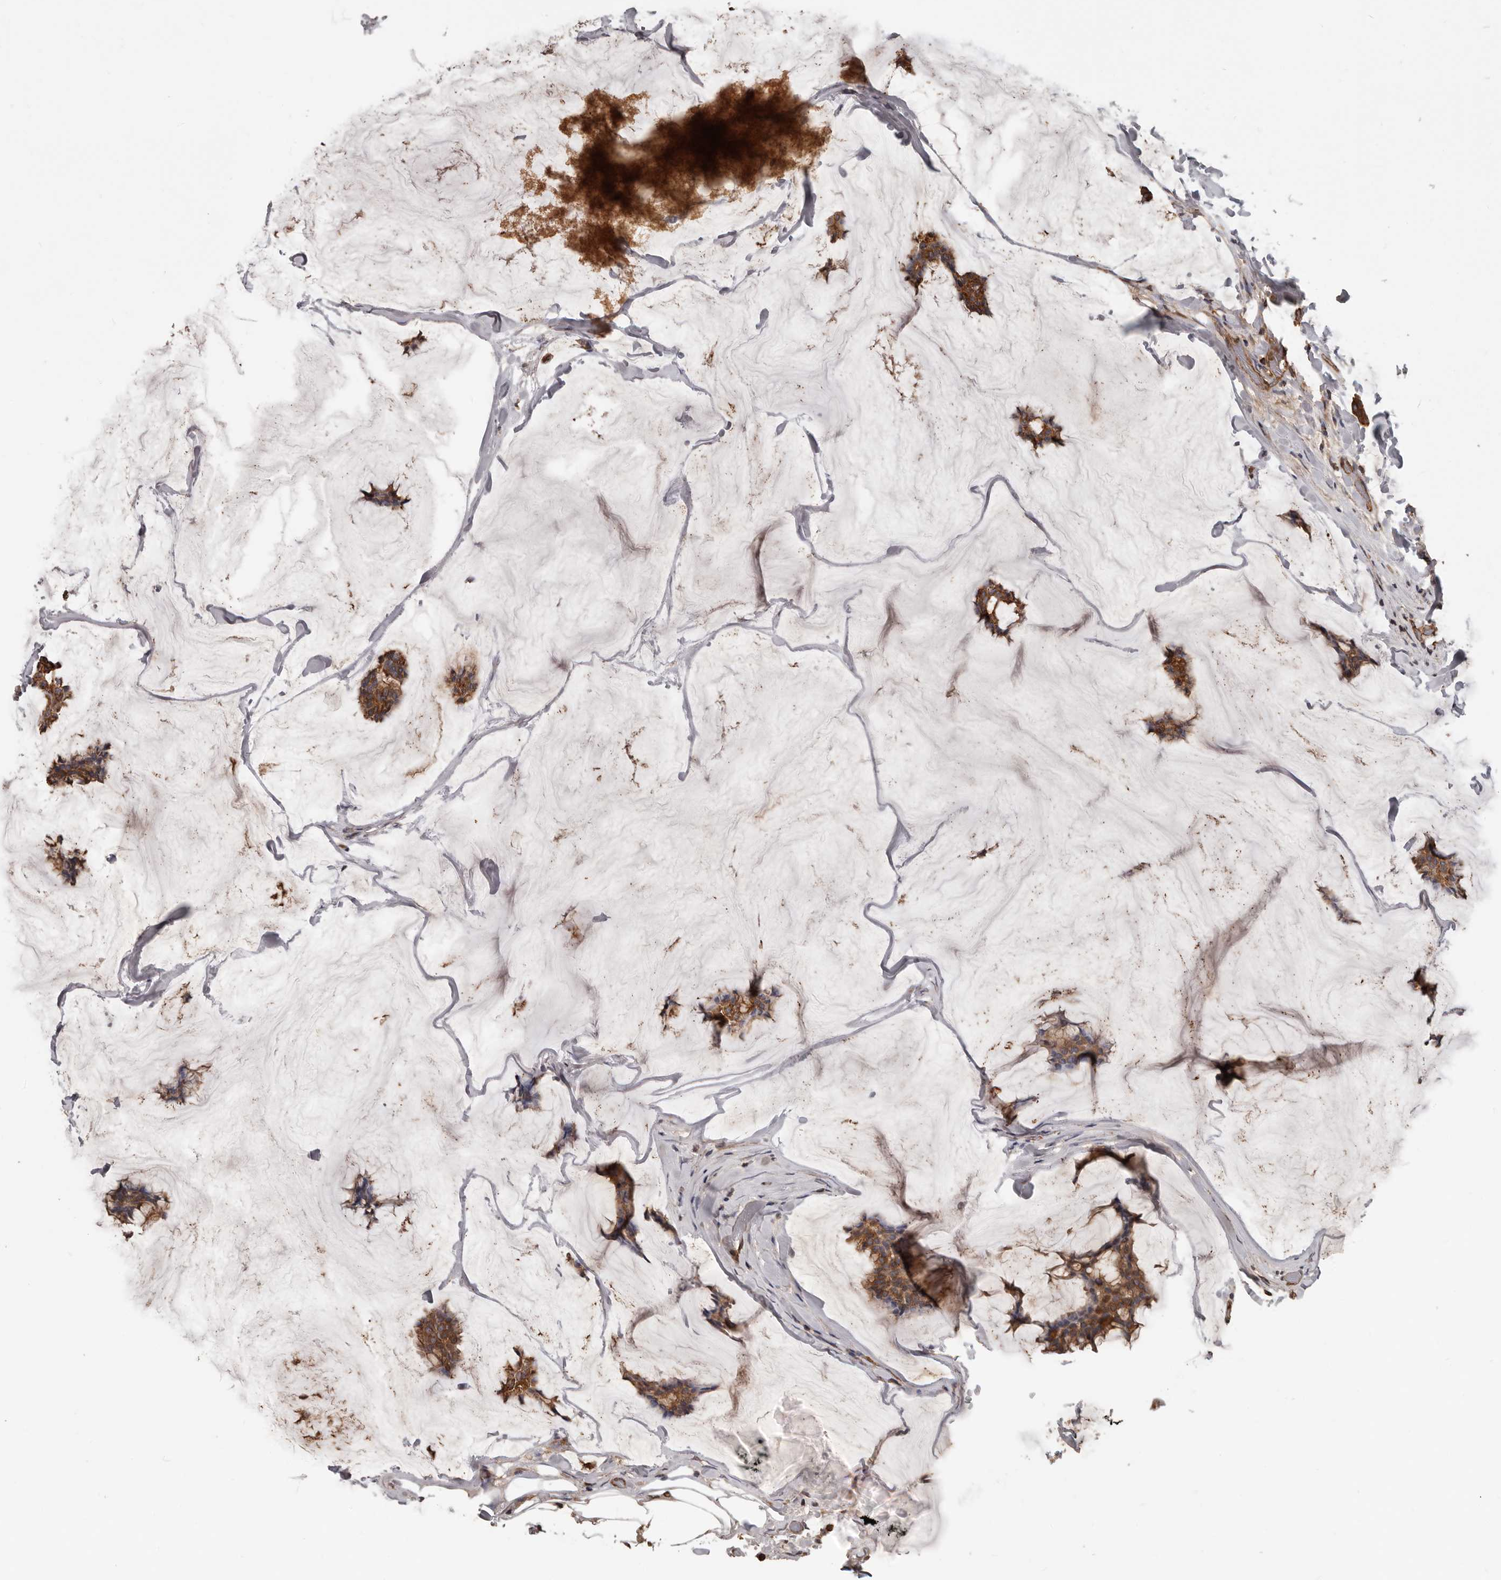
{"staining": {"intensity": "moderate", "quantity": ">75%", "location": "cytoplasmic/membranous"}, "tissue": "breast cancer", "cell_type": "Tumor cells", "image_type": "cancer", "snomed": [{"axis": "morphology", "description": "Duct carcinoma"}, {"axis": "topography", "description": "Breast"}], "caption": "A brown stain shows moderate cytoplasmic/membranous expression of a protein in human infiltrating ductal carcinoma (breast) tumor cells.", "gene": "PNRC2", "patient": {"sex": "female", "age": 93}}